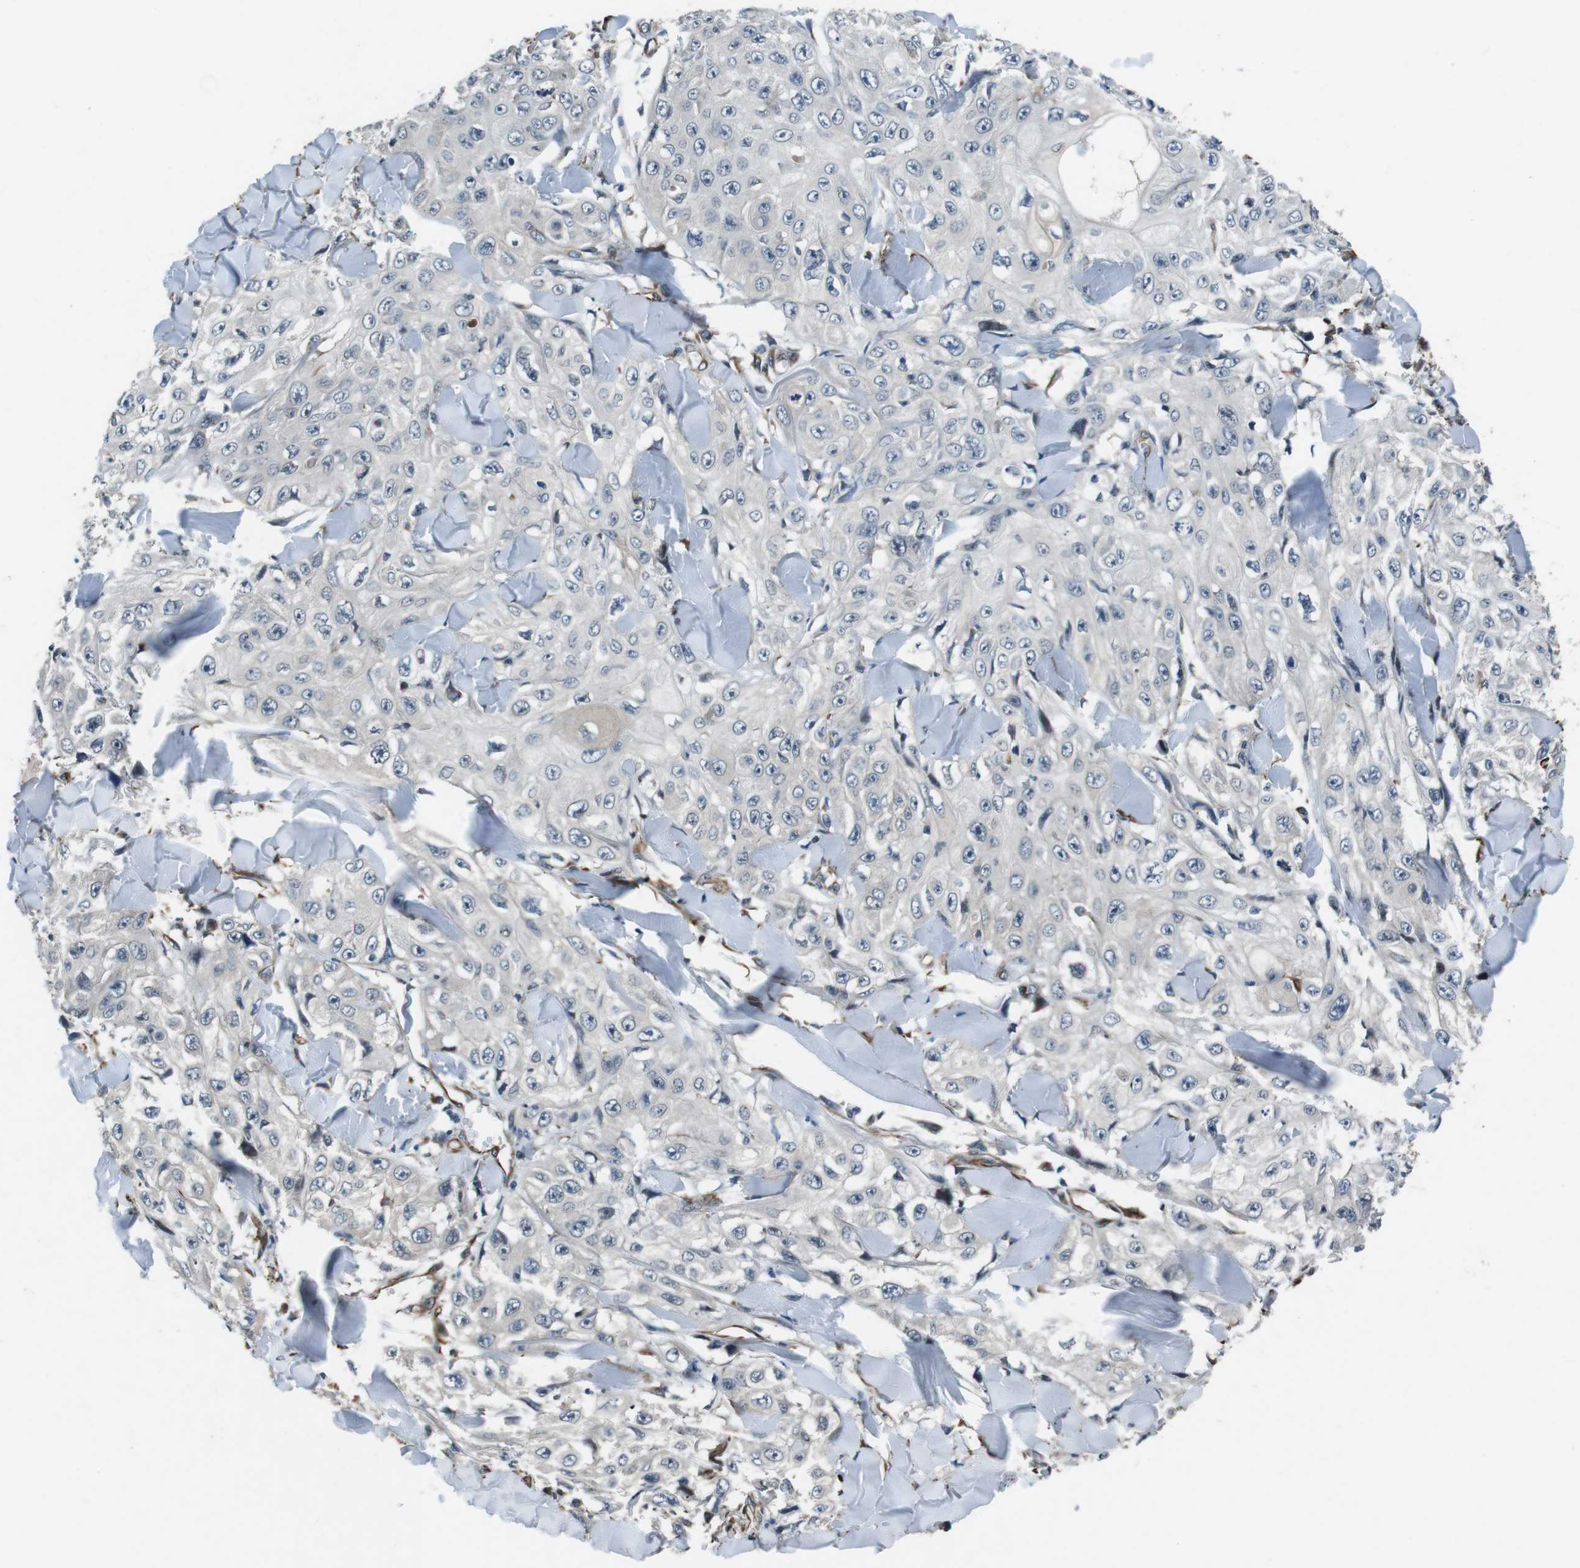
{"staining": {"intensity": "negative", "quantity": "none", "location": "none"}, "tissue": "skin cancer", "cell_type": "Tumor cells", "image_type": "cancer", "snomed": [{"axis": "morphology", "description": "Squamous cell carcinoma, NOS"}, {"axis": "topography", "description": "Skin"}], "caption": "High magnification brightfield microscopy of skin cancer stained with DAB (brown) and counterstained with hematoxylin (blue): tumor cells show no significant staining. The staining is performed using DAB brown chromogen with nuclei counter-stained in using hematoxylin.", "gene": "LRRC49", "patient": {"sex": "male", "age": 86}}